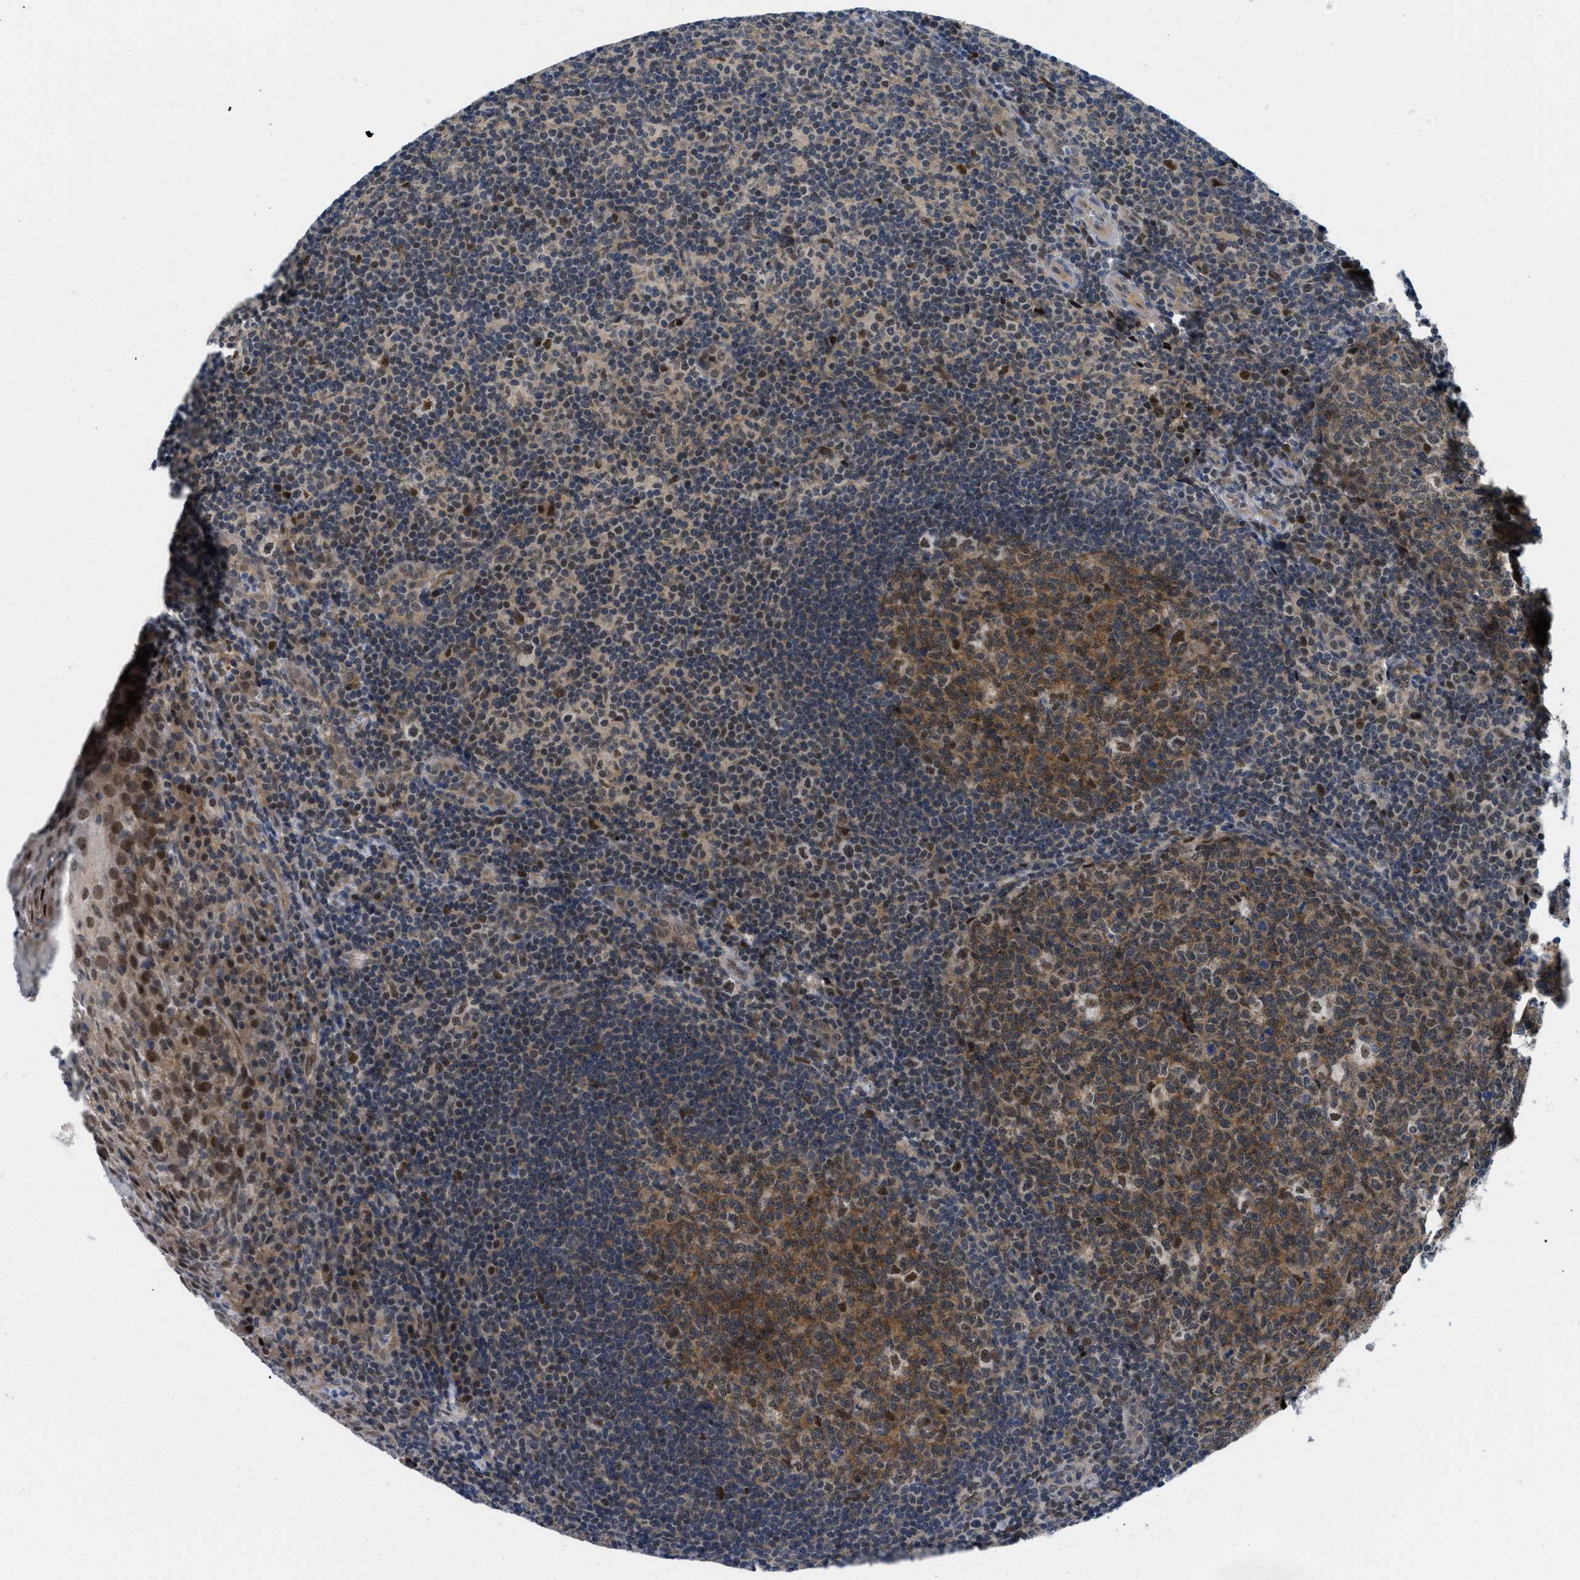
{"staining": {"intensity": "moderate", "quantity": ">75%", "location": "cytoplasmic/membranous,nuclear"}, "tissue": "tonsil", "cell_type": "Germinal center cells", "image_type": "normal", "snomed": [{"axis": "morphology", "description": "Normal tissue, NOS"}, {"axis": "topography", "description": "Tonsil"}], "caption": "High-power microscopy captured an immunohistochemistry (IHC) photomicrograph of normal tonsil, revealing moderate cytoplasmic/membranous,nuclear staining in approximately >75% of germinal center cells.", "gene": "SLC29A2", "patient": {"sex": "male", "age": 37}}